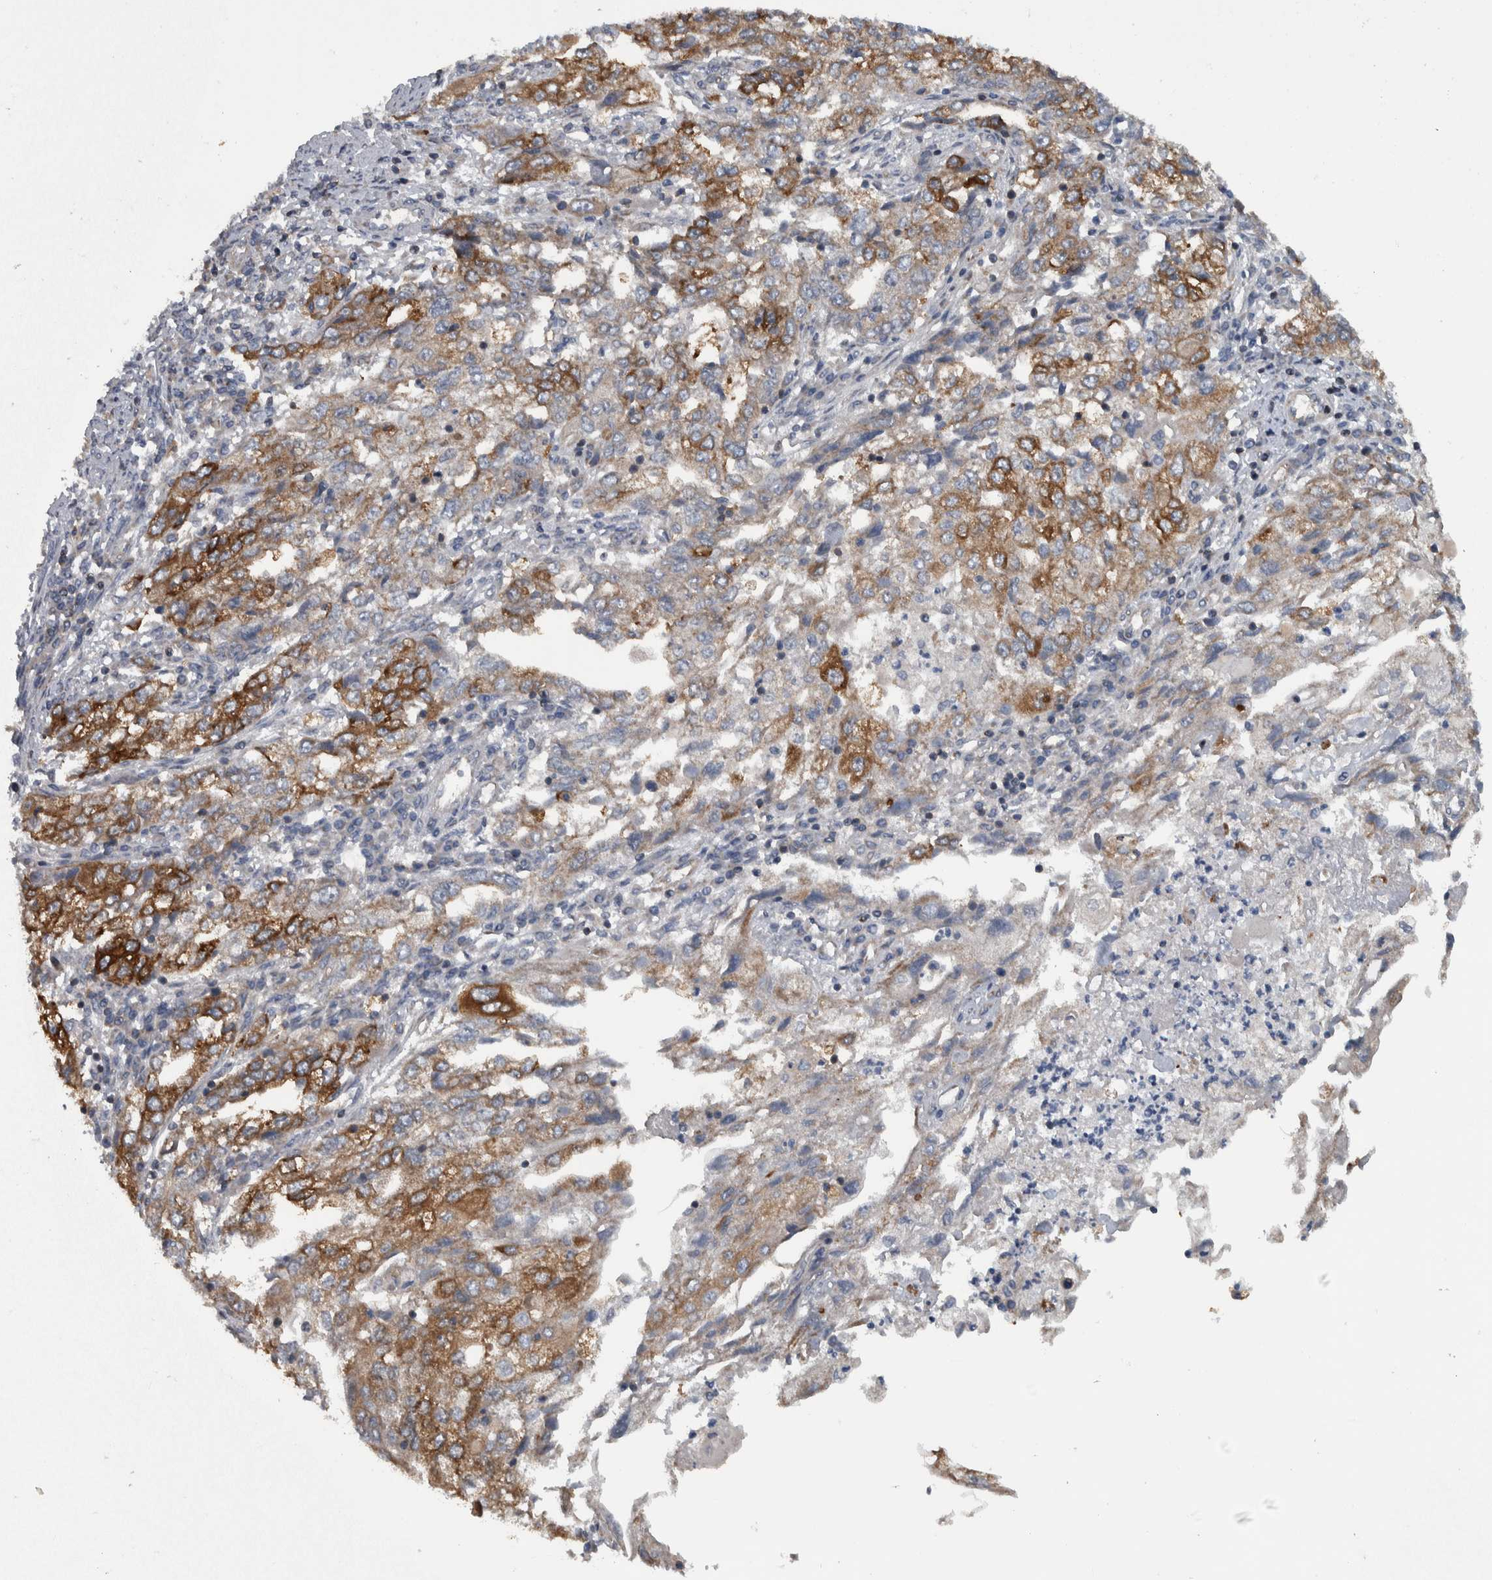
{"staining": {"intensity": "moderate", "quantity": "25%-75%", "location": "cytoplasmic/membranous"}, "tissue": "endometrial cancer", "cell_type": "Tumor cells", "image_type": "cancer", "snomed": [{"axis": "morphology", "description": "Adenocarcinoma, NOS"}, {"axis": "topography", "description": "Endometrium"}], "caption": "Approximately 25%-75% of tumor cells in endometrial adenocarcinoma display moderate cytoplasmic/membranous protein staining as visualized by brown immunohistochemical staining.", "gene": "BAIAP2L1", "patient": {"sex": "female", "age": 49}}